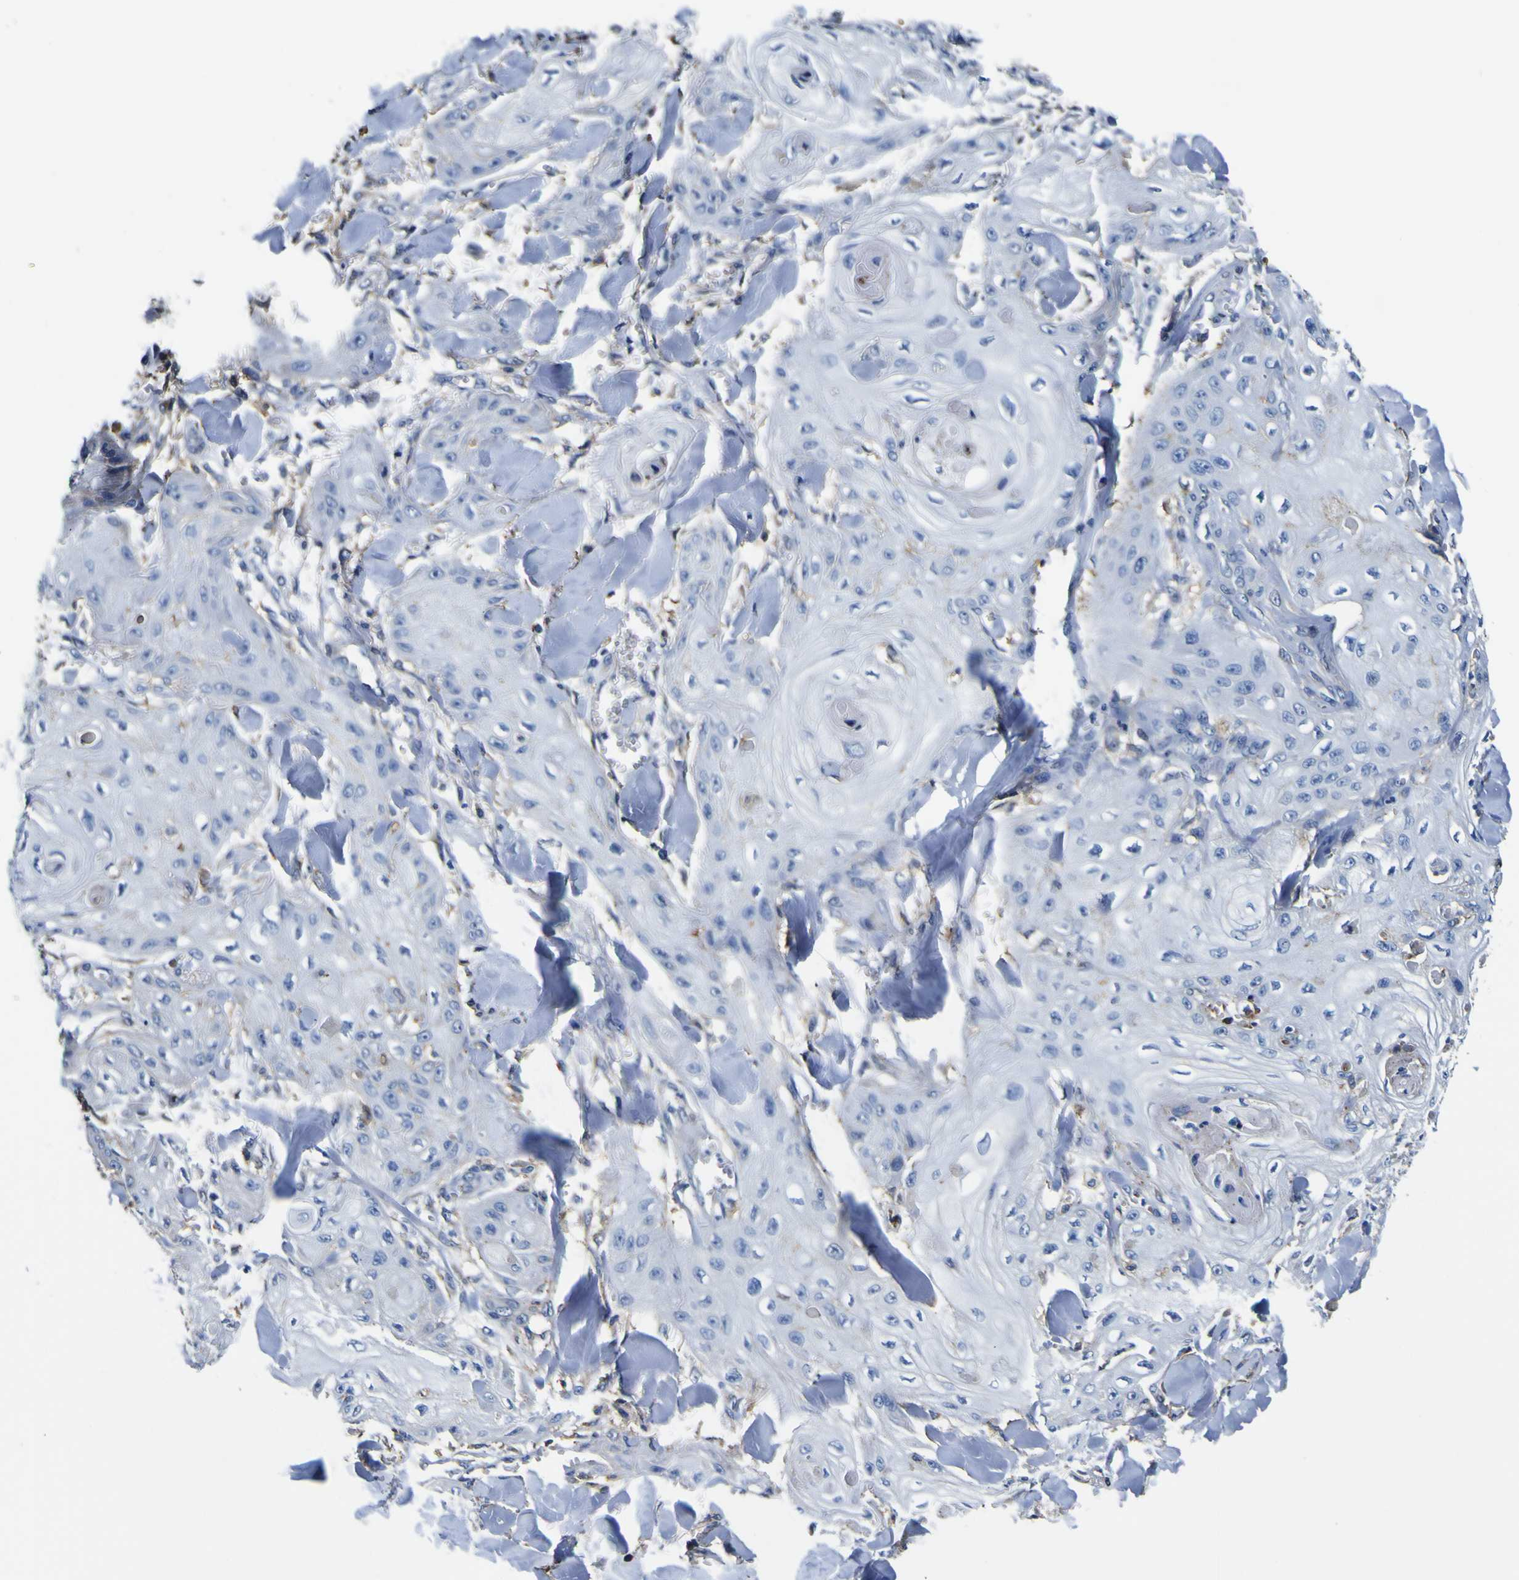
{"staining": {"intensity": "negative", "quantity": "none", "location": "none"}, "tissue": "skin cancer", "cell_type": "Tumor cells", "image_type": "cancer", "snomed": [{"axis": "morphology", "description": "Squamous cell carcinoma, NOS"}, {"axis": "topography", "description": "Skin"}], "caption": "Immunohistochemistry (IHC) image of human skin squamous cell carcinoma stained for a protein (brown), which shows no staining in tumor cells.", "gene": "PXDN", "patient": {"sex": "male", "age": 74}}